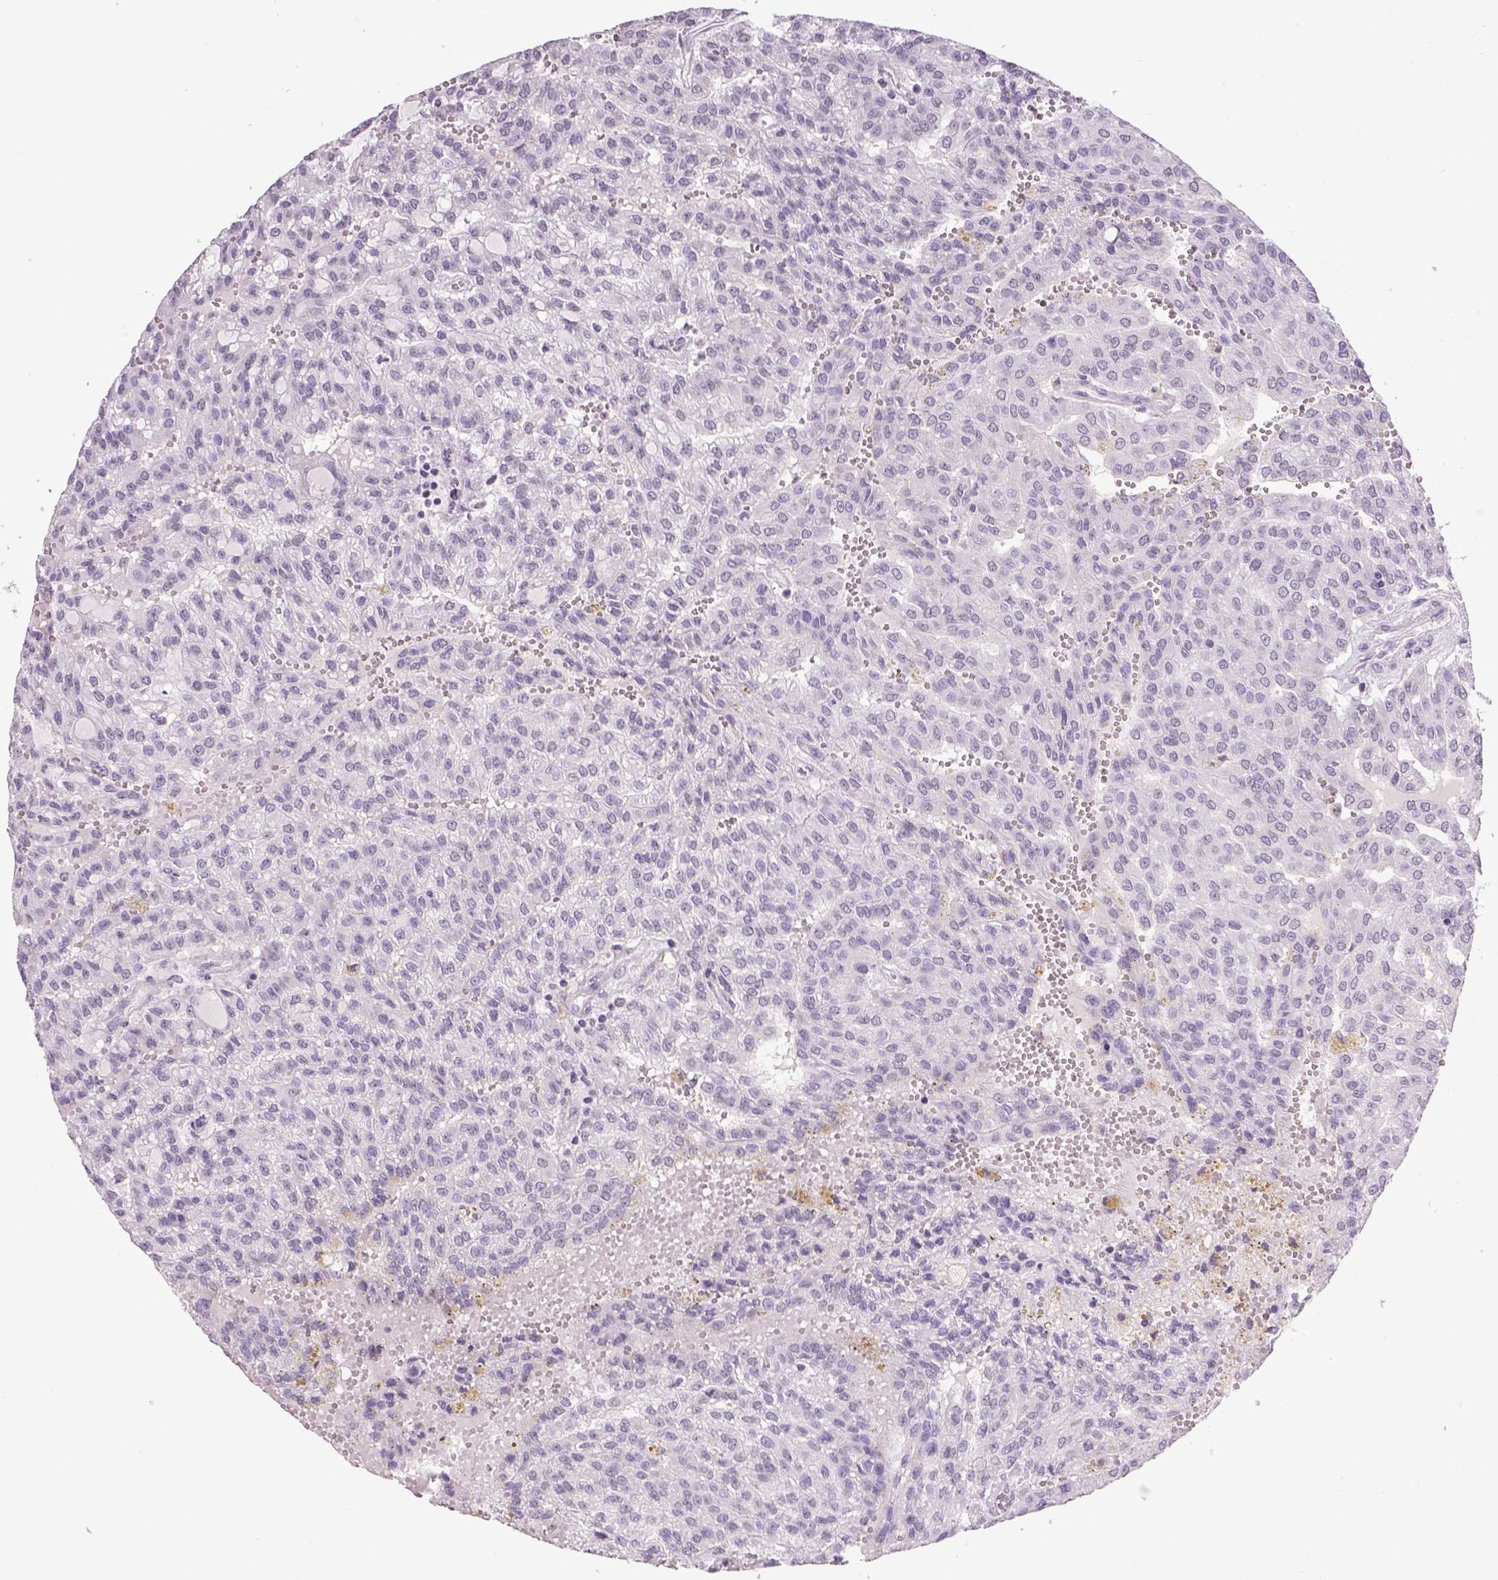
{"staining": {"intensity": "negative", "quantity": "none", "location": "none"}, "tissue": "renal cancer", "cell_type": "Tumor cells", "image_type": "cancer", "snomed": [{"axis": "morphology", "description": "Adenocarcinoma, NOS"}, {"axis": "topography", "description": "Kidney"}], "caption": "IHC of renal cancer (adenocarcinoma) shows no staining in tumor cells.", "gene": "PRRT1", "patient": {"sex": "male", "age": 63}}